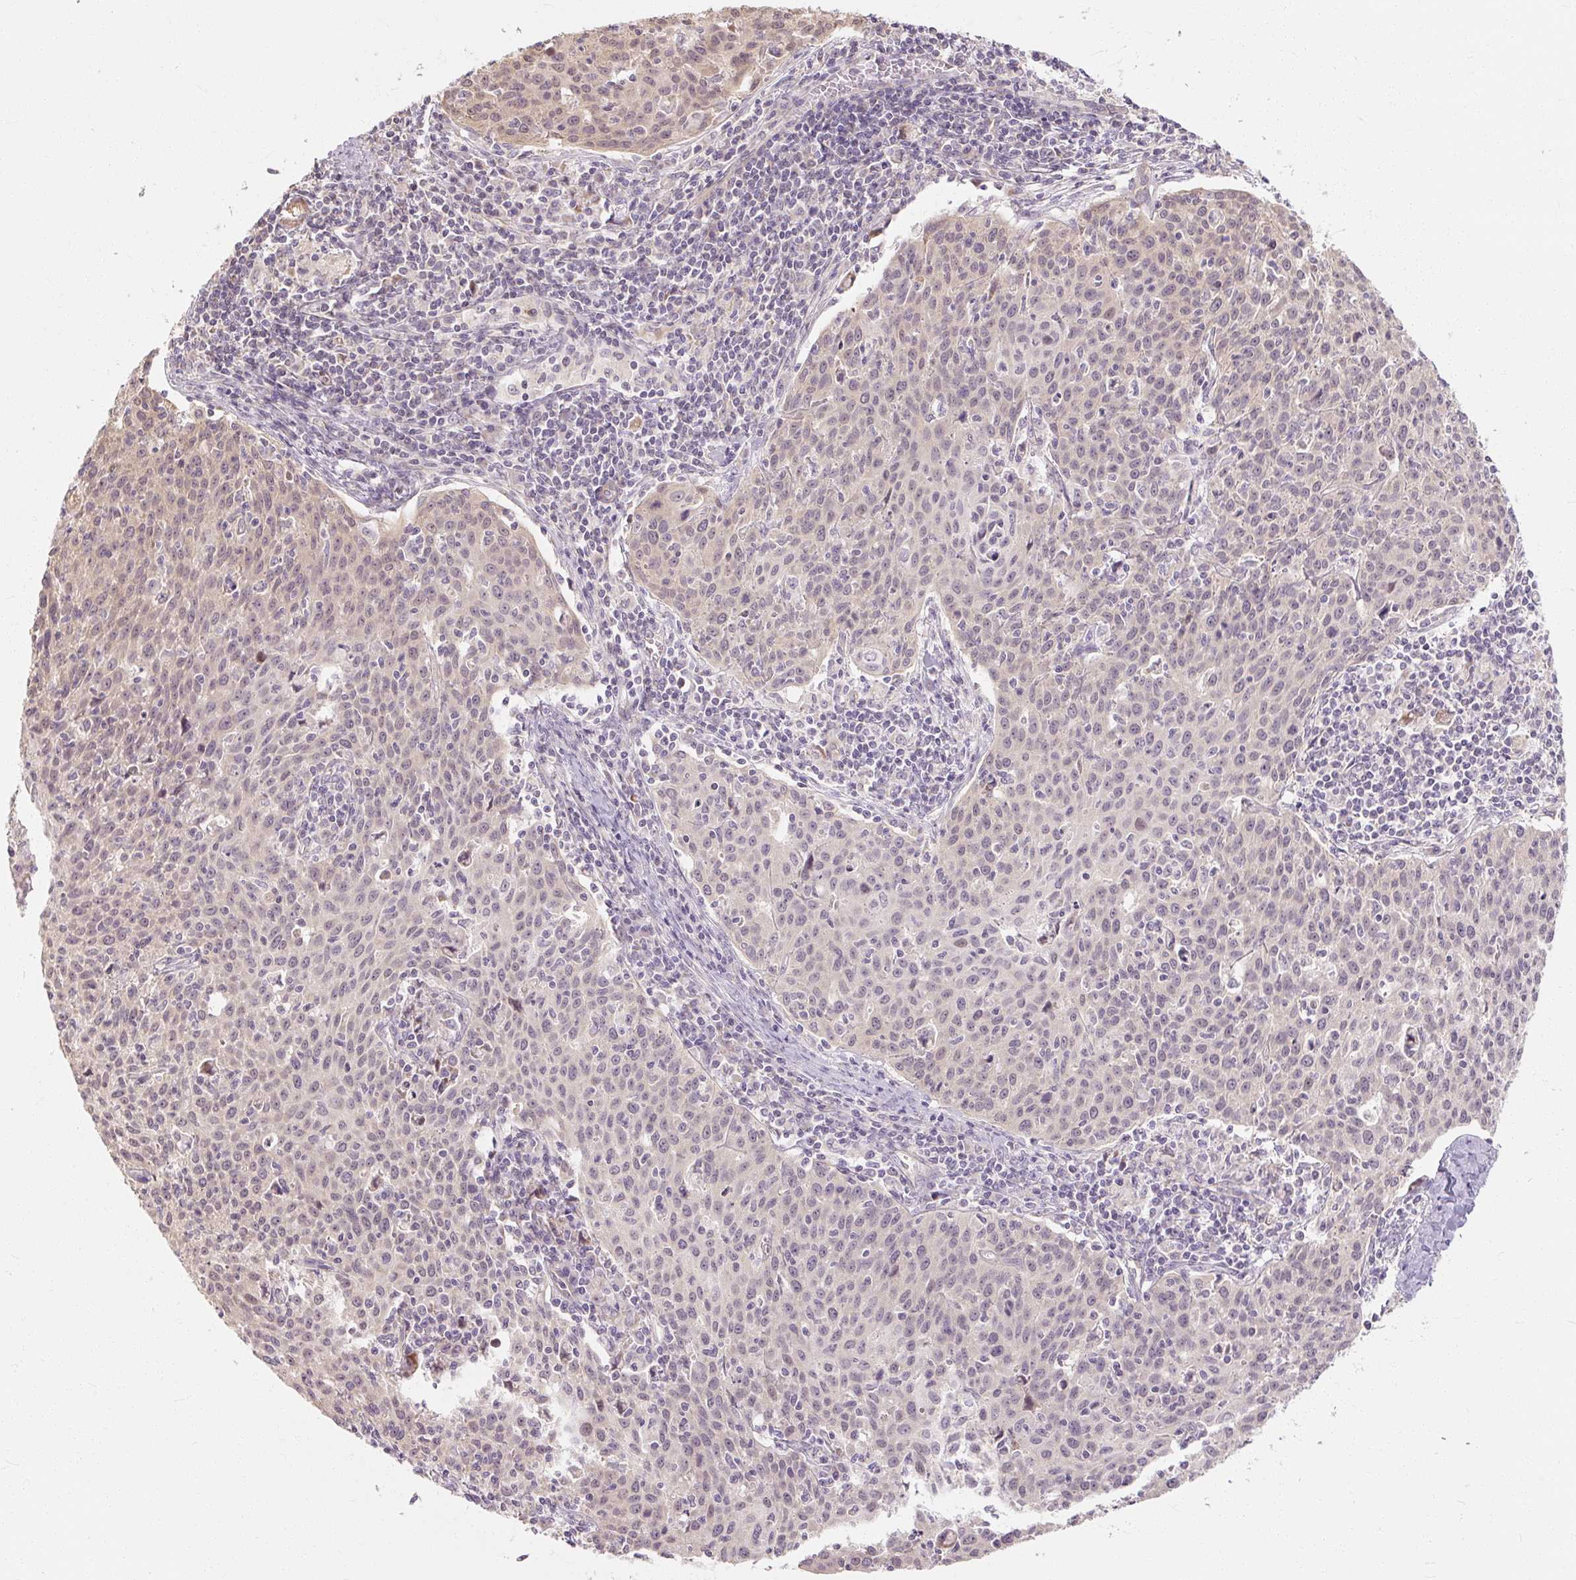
{"staining": {"intensity": "negative", "quantity": "none", "location": "none"}, "tissue": "cervical cancer", "cell_type": "Tumor cells", "image_type": "cancer", "snomed": [{"axis": "morphology", "description": "Squamous cell carcinoma, NOS"}, {"axis": "topography", "description": "Cervix"}], "caption": "High magnification brightfield microscopy of cervical squamous cell carcinoma stained with DAB (brown) and counterstained with hematoxylin (blue): tumor cells show no significant expression.", "gene": "RB1CC1", "patient": {"sex": "female", "age": 38}}